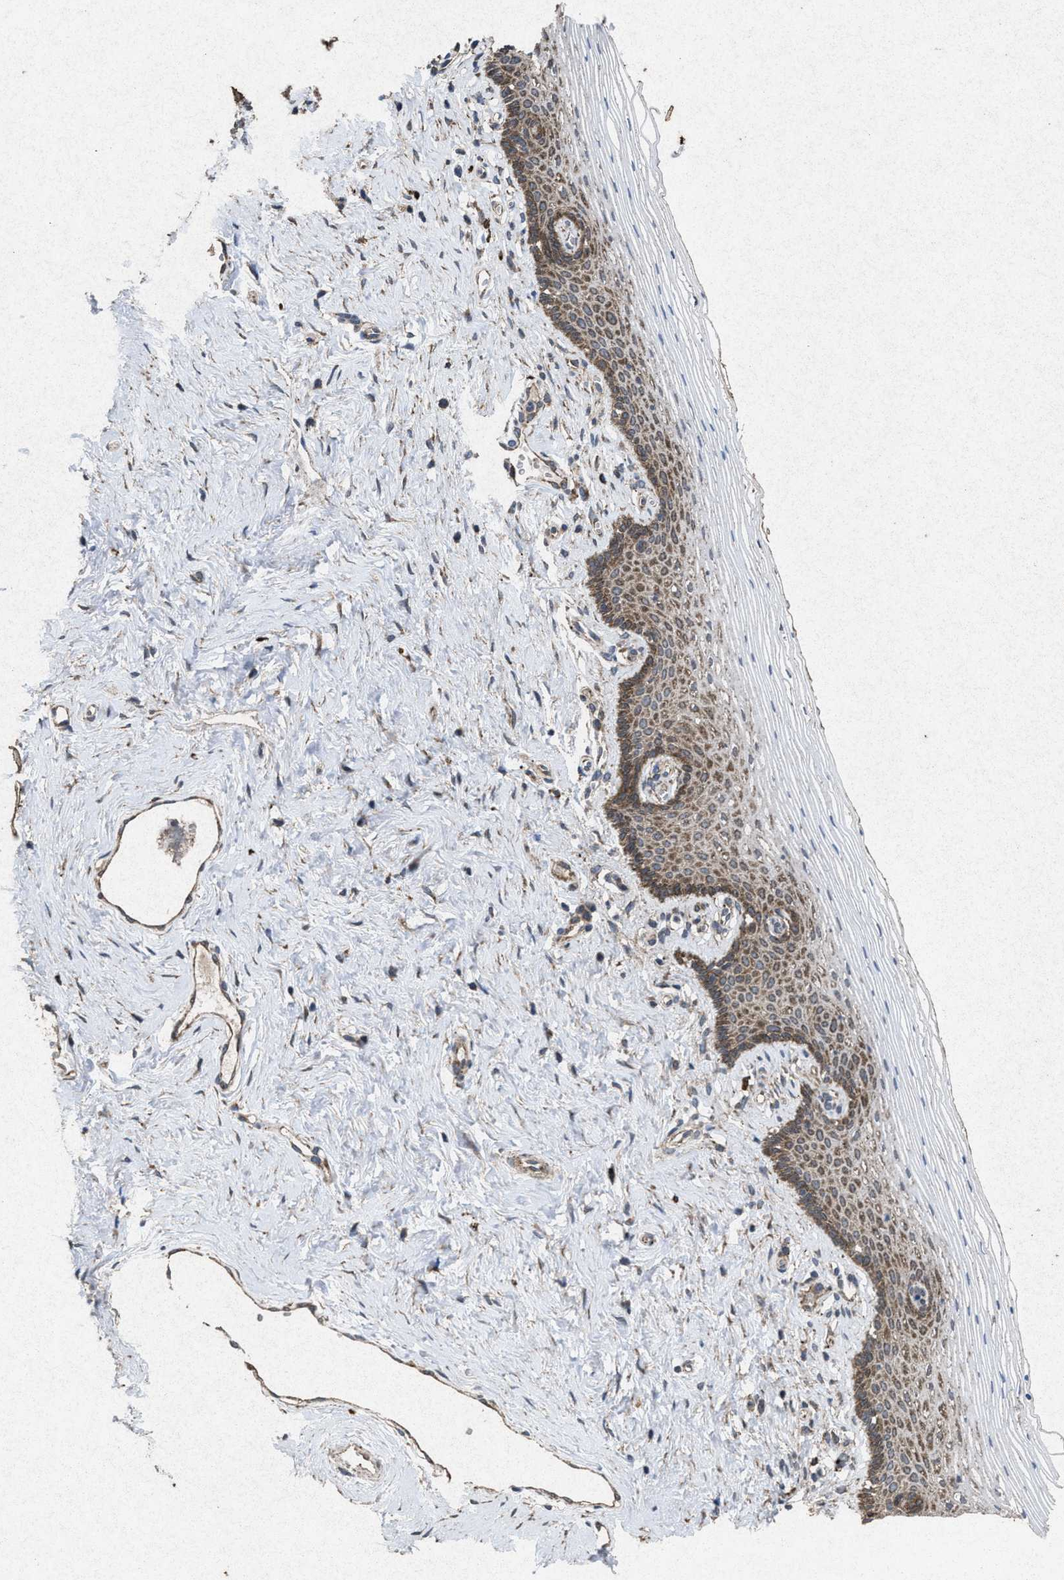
{"staining": {"intensity": "moderate", "quantity": "25%-75%", "location": "cytoplasmic/membranous"}, "tissue": "vagina", "cell_type": "Squamous epithelial cells", "image_type": "normal", "snomed": [{"axis": "morphology", "description": "Normal tissue, NOS"}, {"axis": "topography", "description": "Vagina"}], "caption": "Immunohistochemical staining of benign vagina demonstrates medium levels of moderate cytoplasmic/membranous expression in approximately 25%-75% of squamous epithelial cells. Immunohistochemistry (ihc) stains the protein in brown and the nuclei are stained blue.", "gene": "MSI2", "patient": {"sex": "female", "age": 32}}